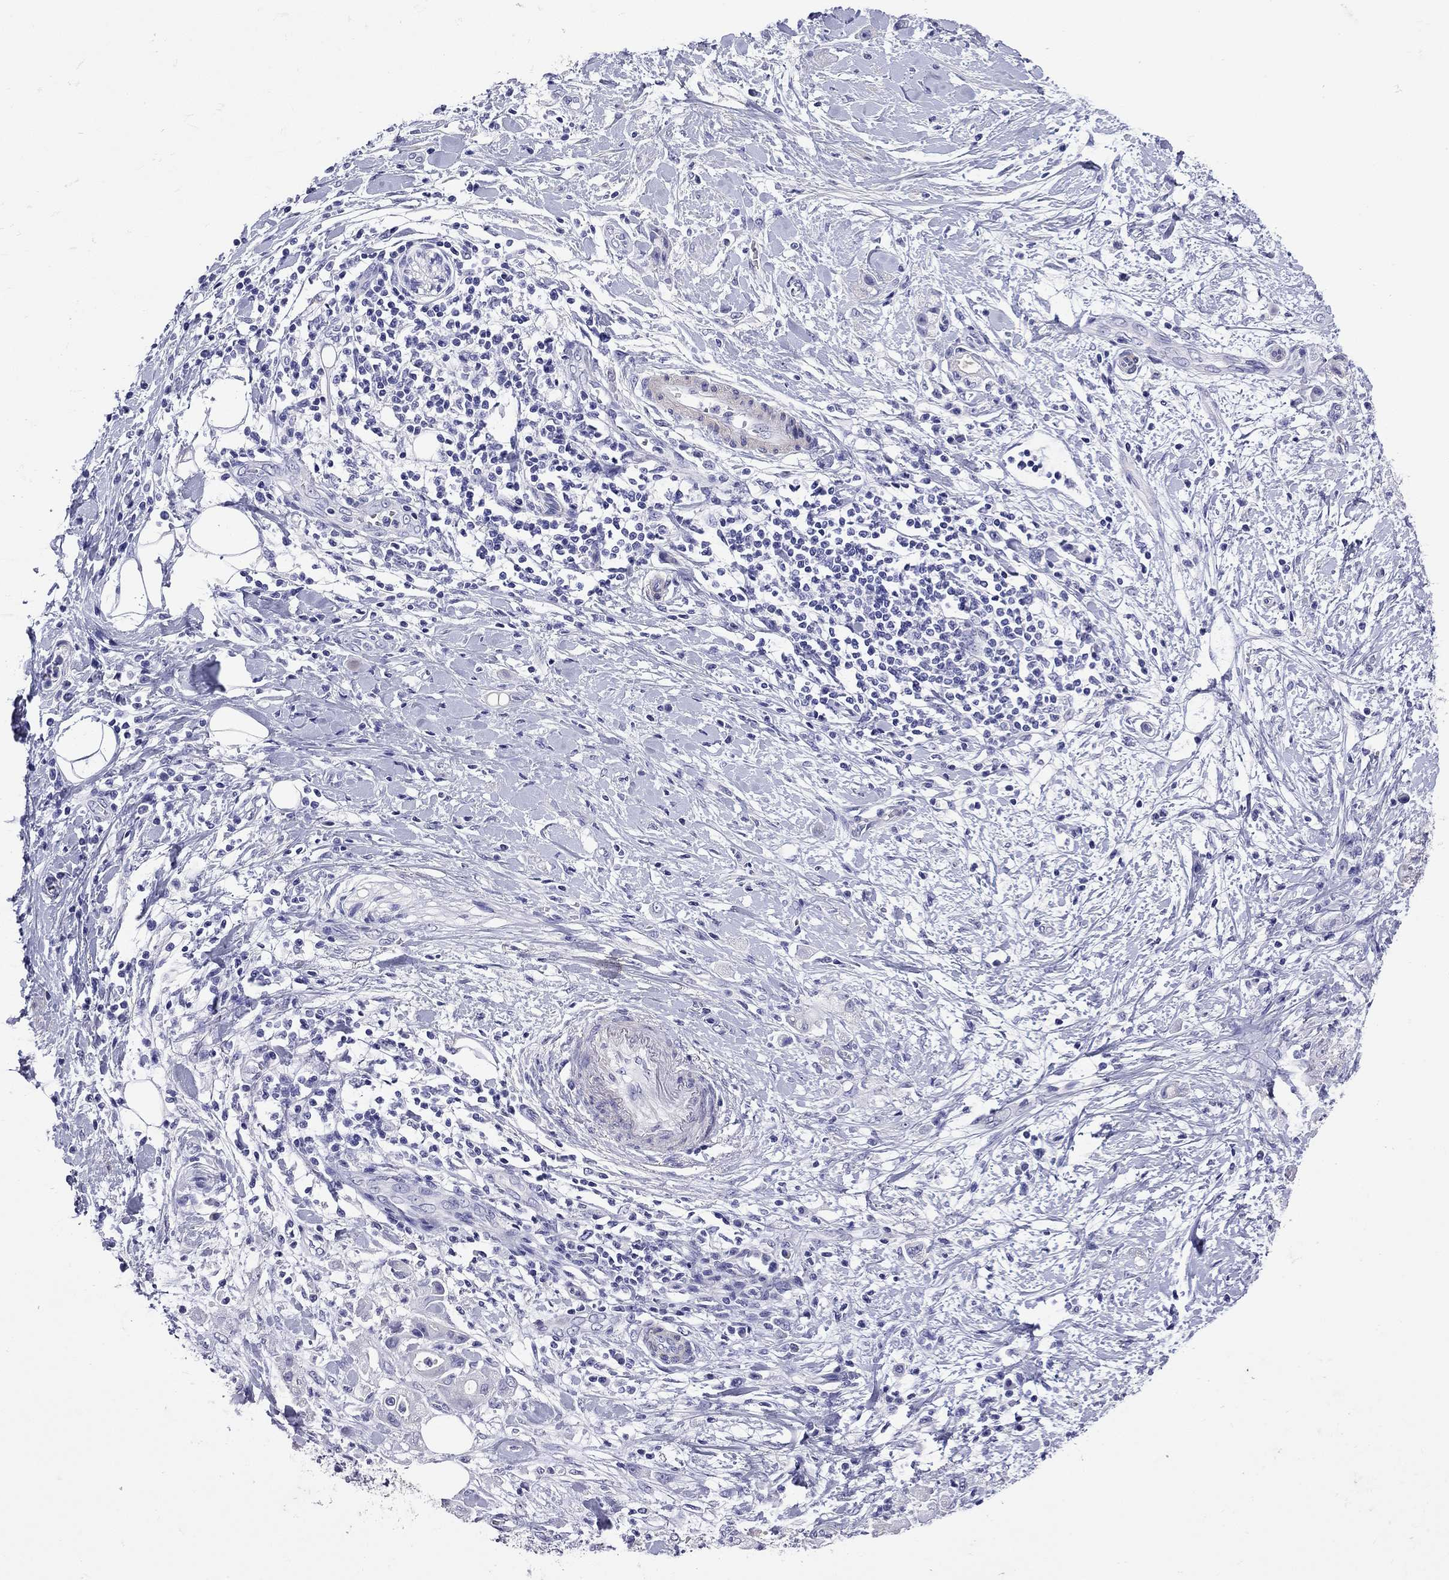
{"staining": {"intensity": "negative", "quantity": "none", "location": "none"}, "tissue": "stomach cancer", "cell_type": "Tumor cells", "image_type": "cancer", "snomed": [{"axis": "morphology", "description": "Adenocarcinoma, NOS"}, {"axis": "topography", "description": "Stomach"}], "caption": "Protein analysis of stomach cancer (adenocarcinoma) demonstrates no significant staining in tumor cells.", "gene": "KIAA2012", "patient": {"sex": "male", "age": 58}}